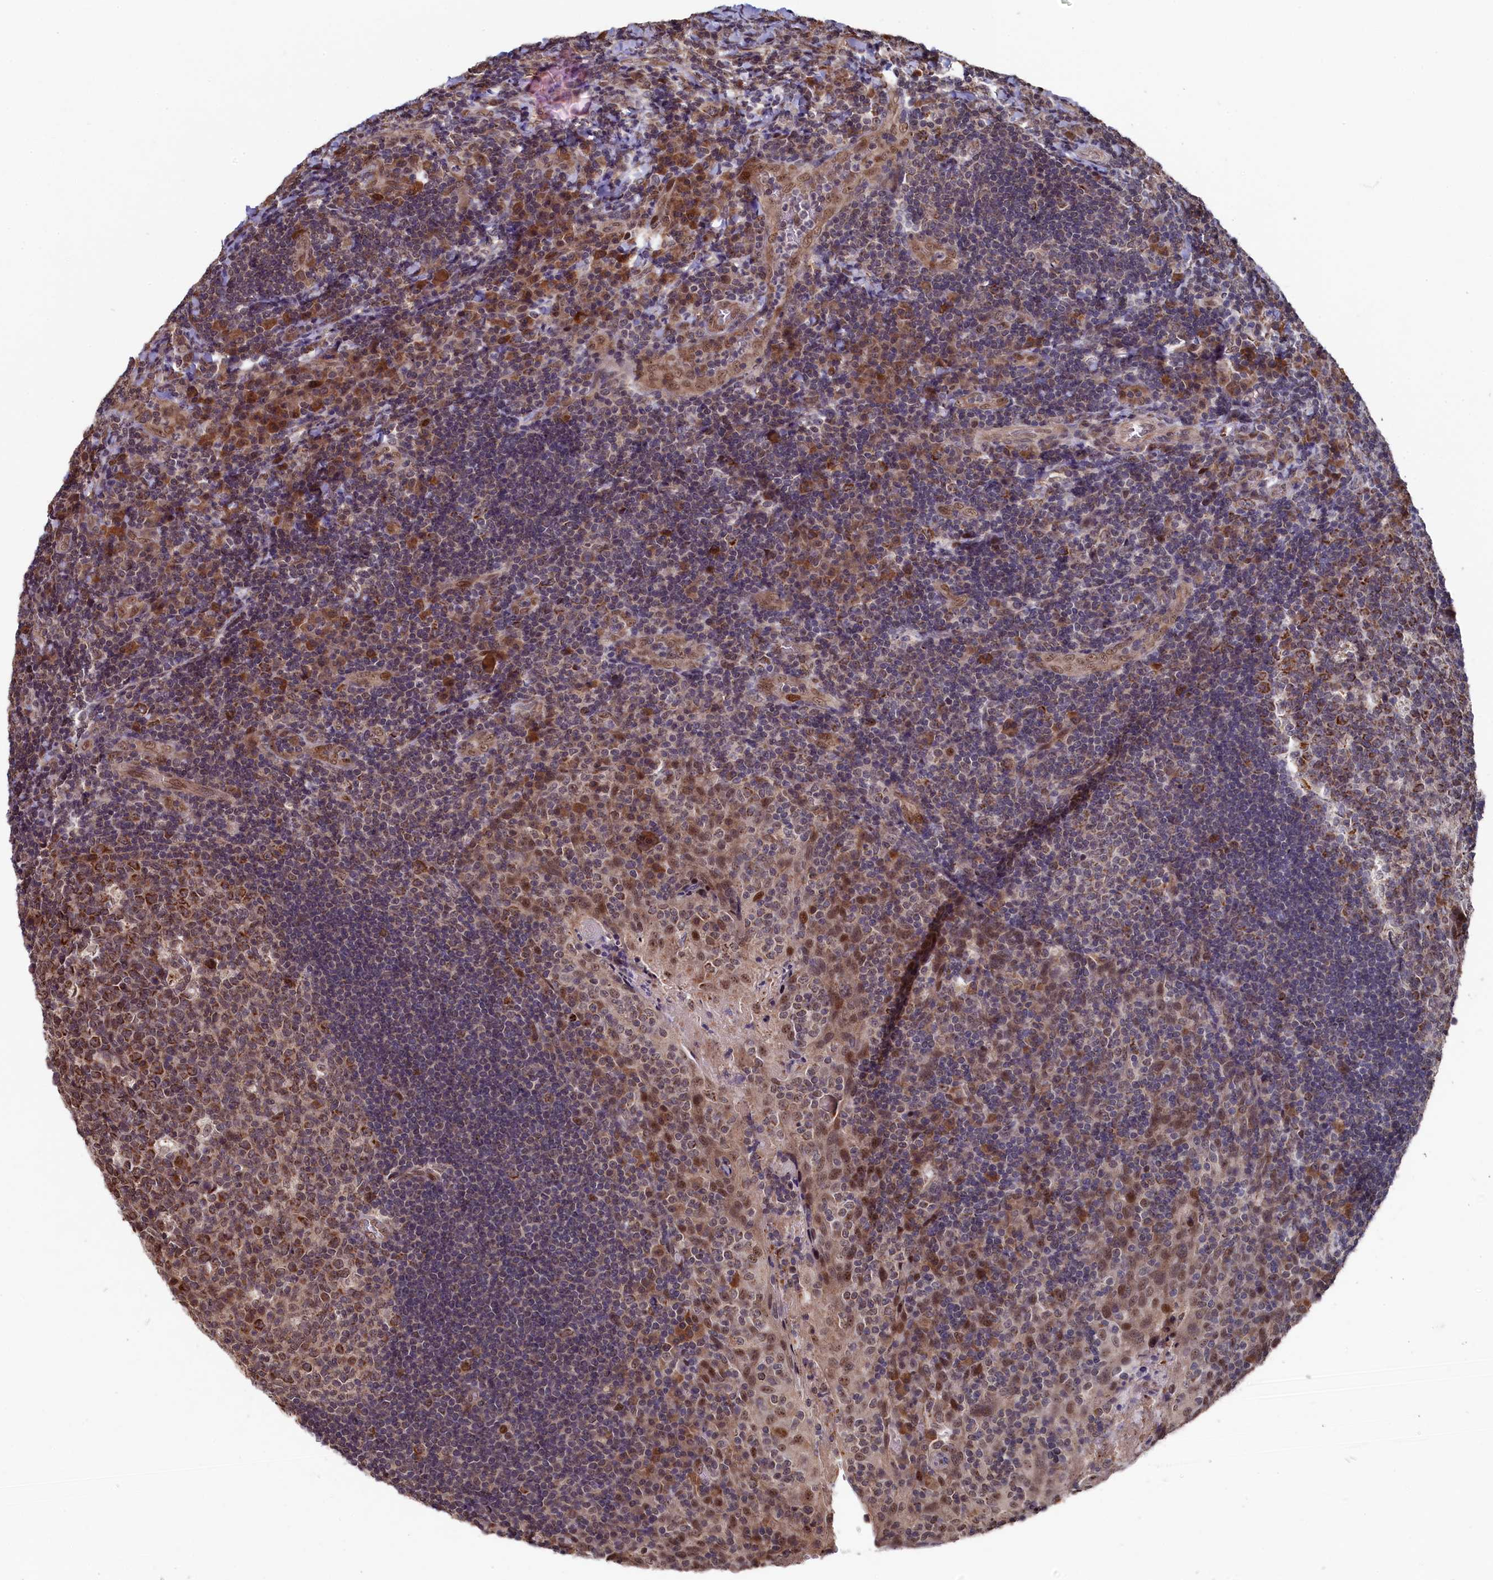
{"staining": {"intensity": "moderate", "quantity": "25%-75%", "location": "cytoplasmic/membranous"}, "tissue": "tonsil", "cell_type": "Germinal center cells", "image_type": "normal", "snomed": [{"axis": "morphology", "description": "Normal tissue, NOS"}, {"axis": "topography", "description": "Tonsil"}], "caption": "Tonsil stained with IHC shows moderate cytoplasmic/membranous staining in approximately 25%-75% of germinal center cells.", "gene": "CLPX", "patient": {"sex": "male", "age": 17}}